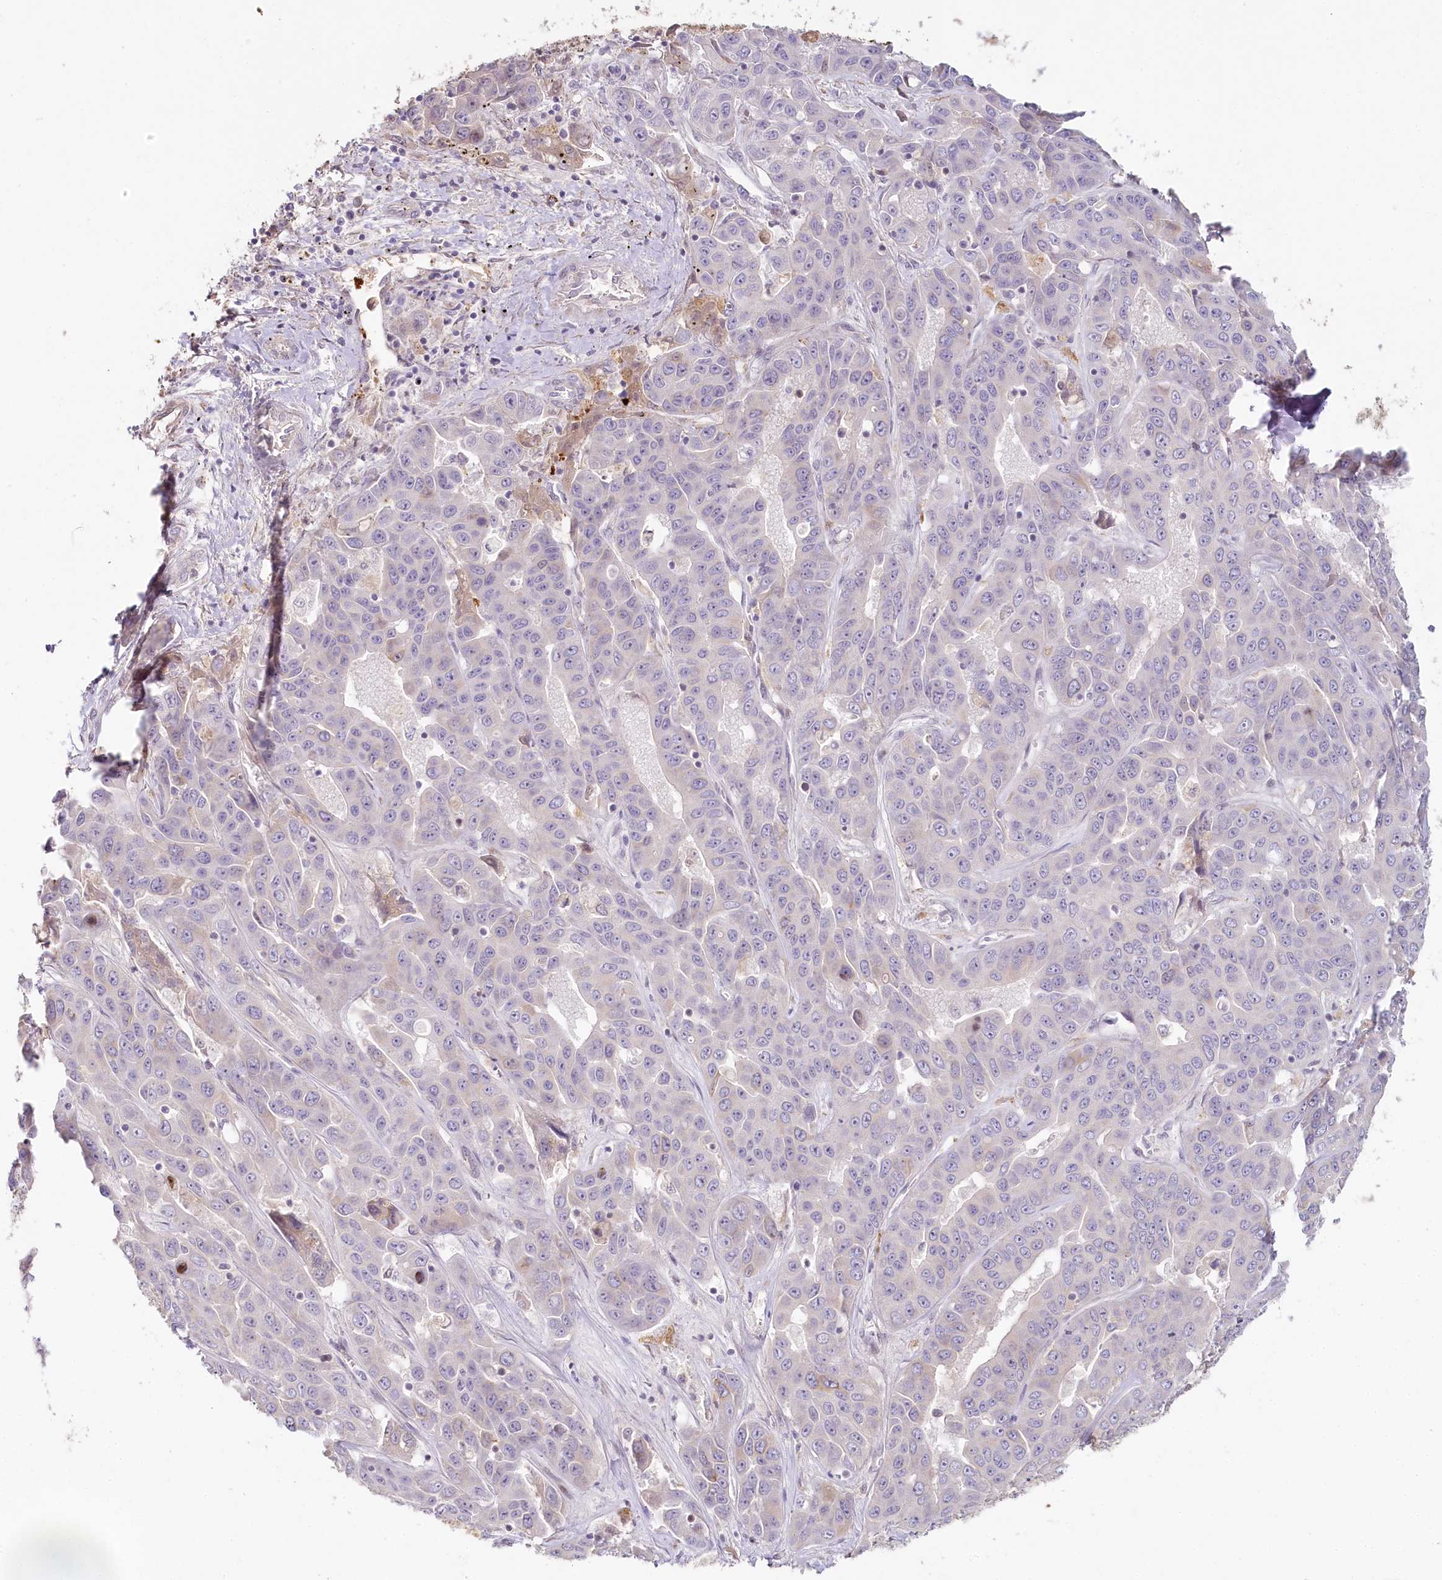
{"staining": {"intensity": "negative", "quantity": "none", "location": "none"}, "tissue": "liver cancer", "cell_type": "Tumor cells", "image_type": "cancer", "snomed": [{"axis": "morphology", "description": "Cholangiocarcinoma"}, {"axis": "topography", "description": "Liver"}], "caption": "Micrograph shows no significant protein positivity in tumor cells of liver cancer. (Brightfield microscopy of DAB immunohistochemistry at high magnification).", "gene": "HPD", "patient": {"sex": "female", "age": 52}}